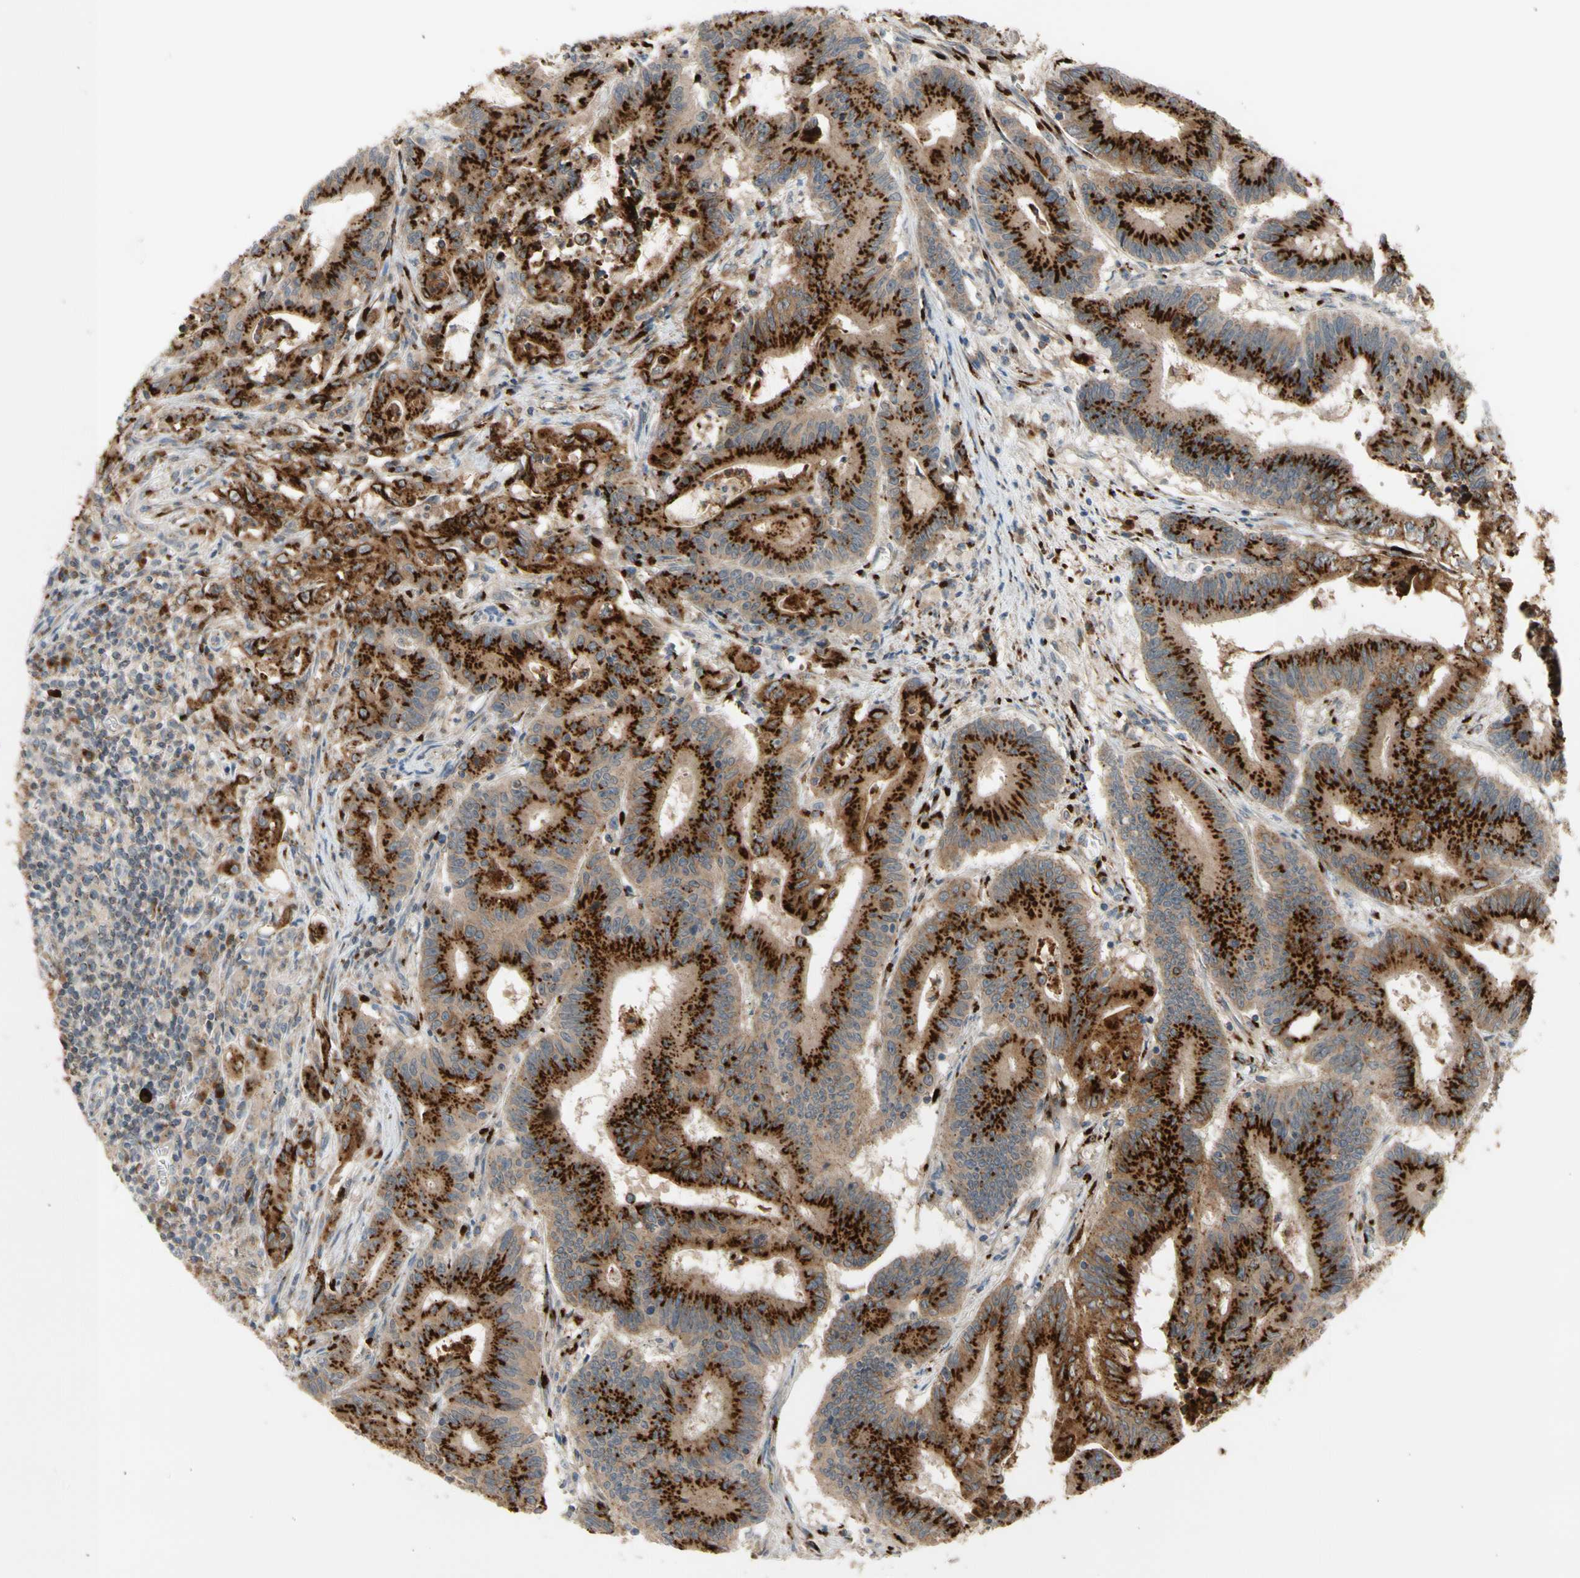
{"staining": {"intensity": "strong", "quantity": ">75%", "location": "cytoplasmic/membranous"}, "tissue": "colorectal cancer", "cell_type": "Tumor cells", "image_type": "cancer", "snomed": [{"axis": "morphology", "description": "Adenocarcinoma, NOS"}, {"axis": "topography", "description": "Colon"}], "caption": "Approximately >75% of tumor cells in human adenocarcinoma (colorectal) exhibit strong cytoplasmic/membranous protein staining as visualized by brown immunohistochemical staining.", "gene": "GALNT5", "patient": {"sex": "male", "age": 45}}